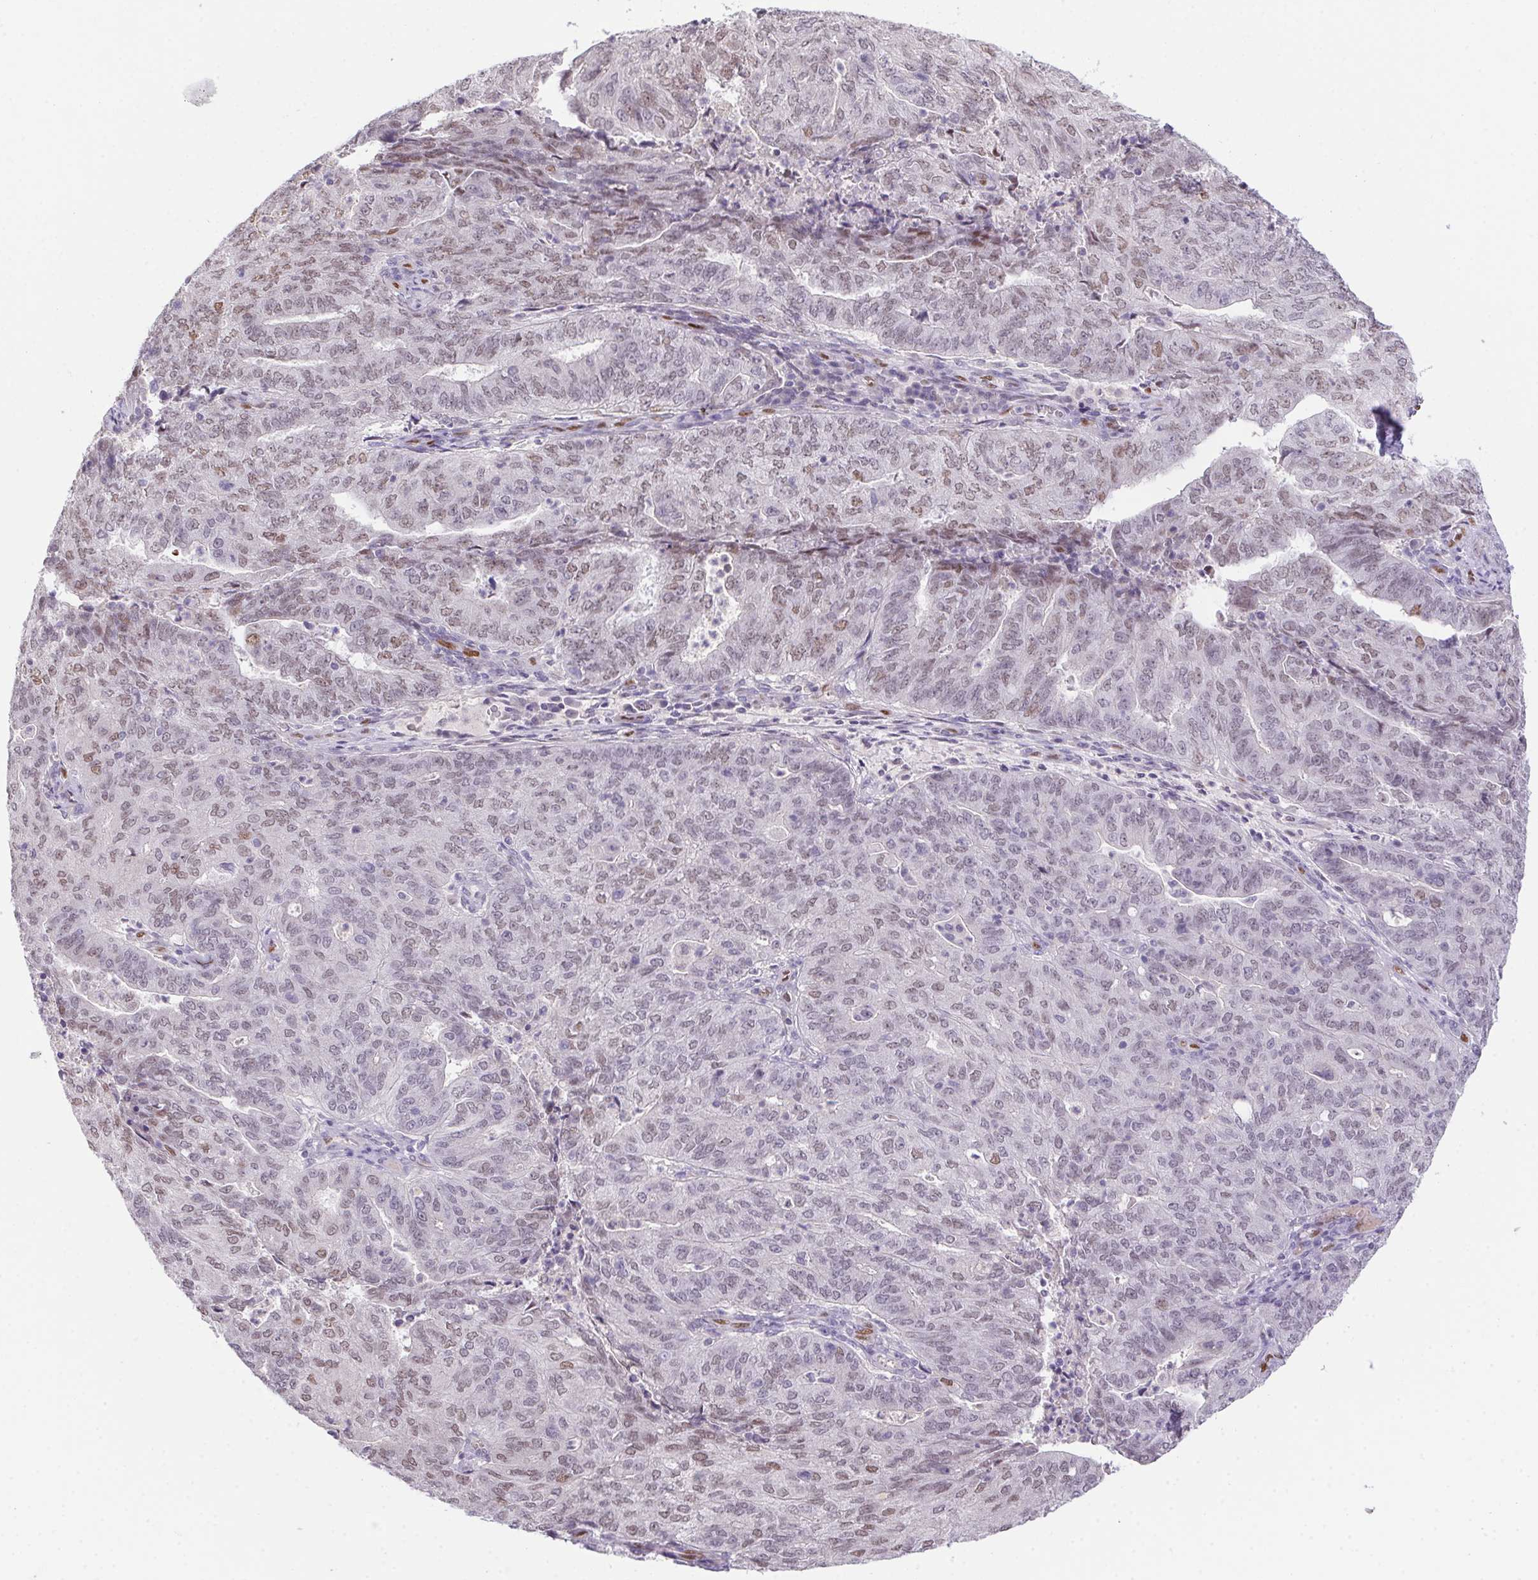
{"staining": {"intensity": "weak", "quantity": "25%-75%", "location": "nuclear"}, "tissue": "endometrial cancer", "cell_type": "Tumor cells", "image_type": "cancer", "snomed": [{"axis": "morphology", "description": "Adenocarcinoma, NOS"}, {"axis": "topography", "description": "Endometrium"}], "caption": "Adenocarcinoma (endometrial) stained for a protein demonstrates weak nuclear positivity in tumor cells.", "gene": "SP9", "patient": {"sex": "female", "age": 82}}